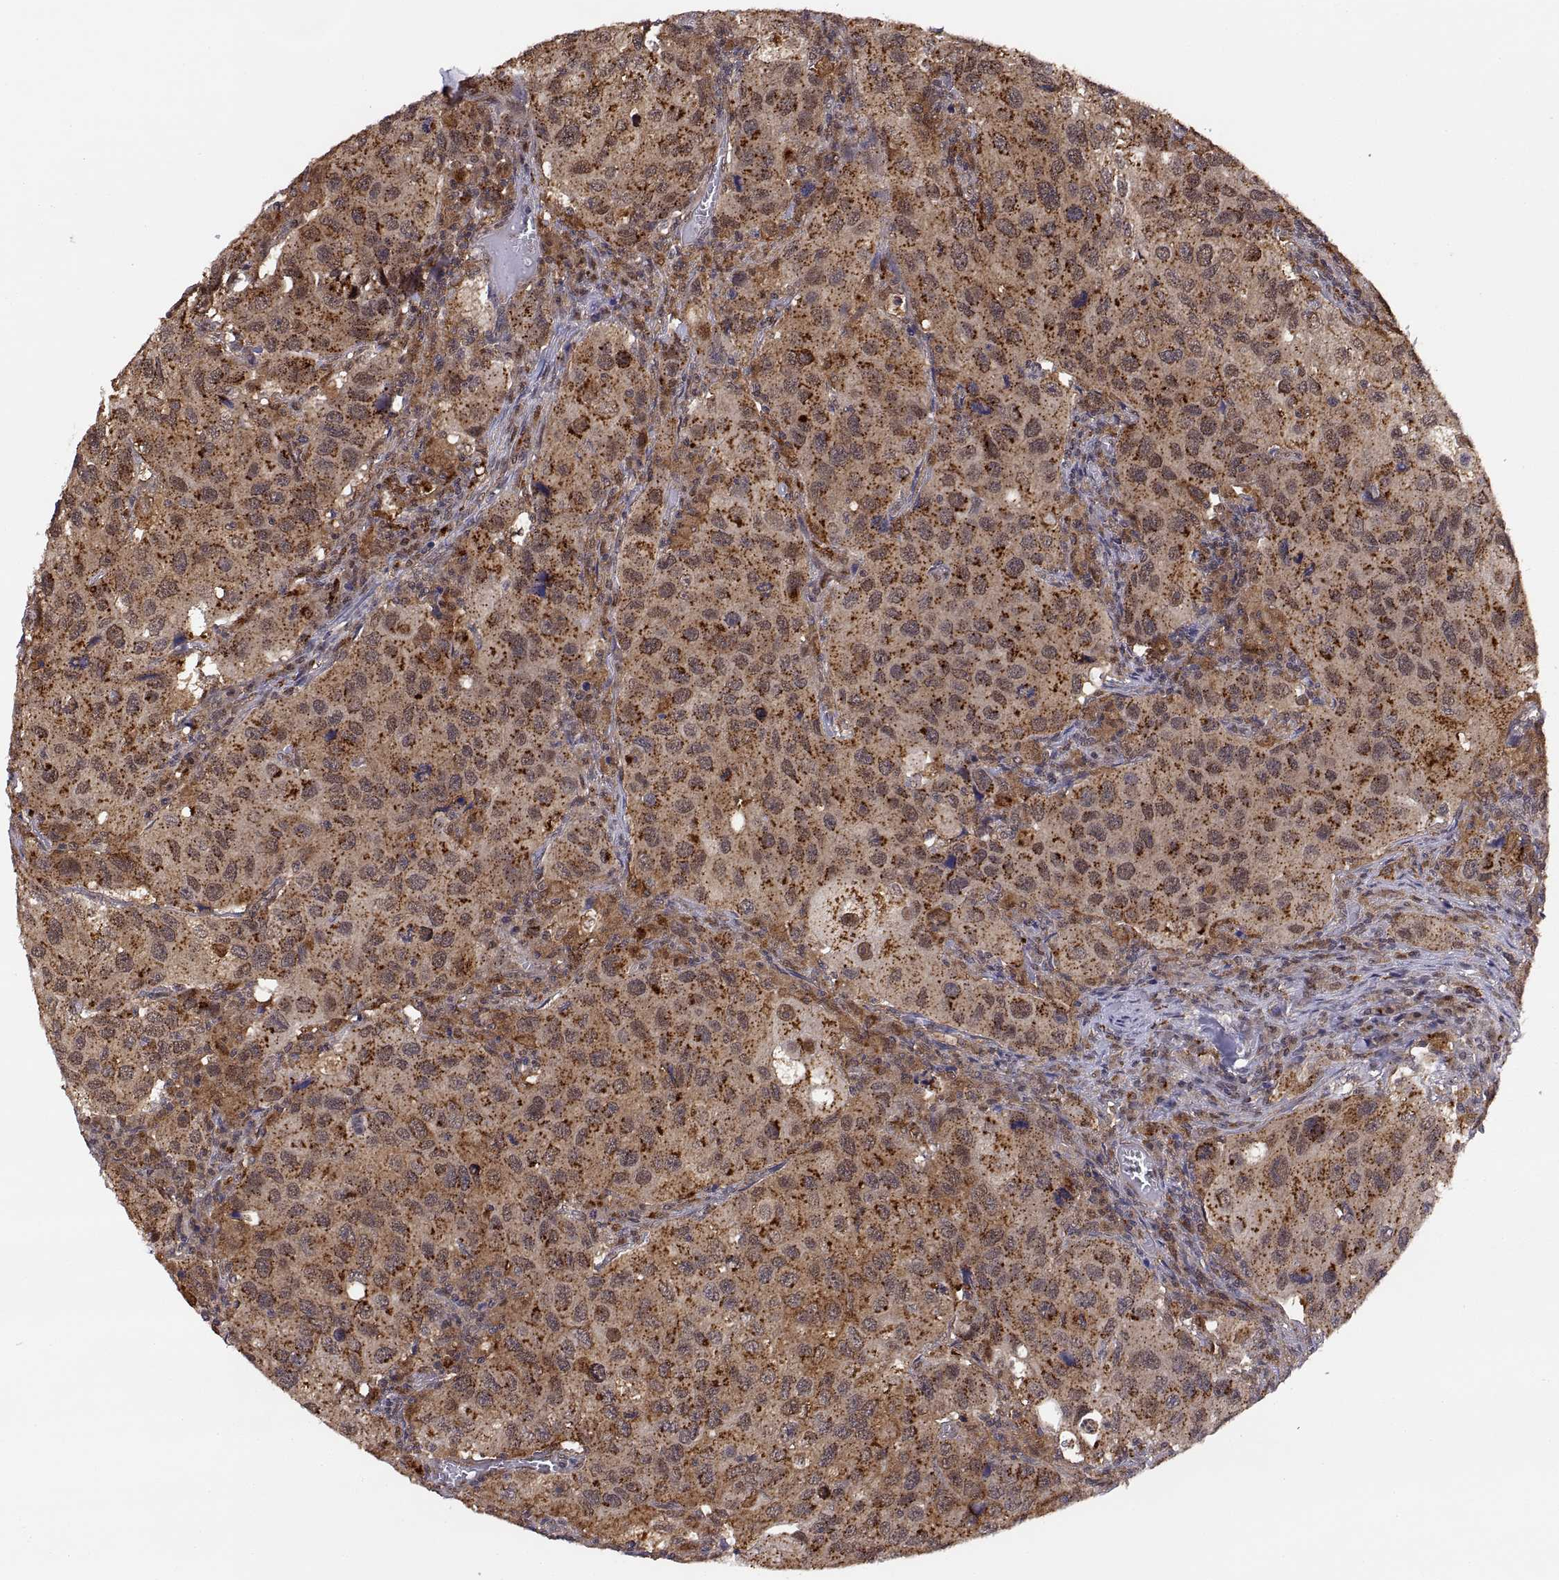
{"staining": {"intensity": "strong", "quantity": ">75%", "location": "cytoplasmic/membranous"}, "tissue": "urothelial cancer", "cell_type": "Tumor cells", "image_type": "cancer", "snomed": [{"axis": "morphology", "description": "Urothelial carcinoma, High grade"}, {"axis": "topography", "description": "Urinary bladder"}], "caption": "IHC of human urothelial cancer demonstrates high levels of strong cytoplasmic/membranous staining in approximately >75% of tumor cells.", "gene": "PSMC2", "patient": {"sex": "male", "age": 79}}